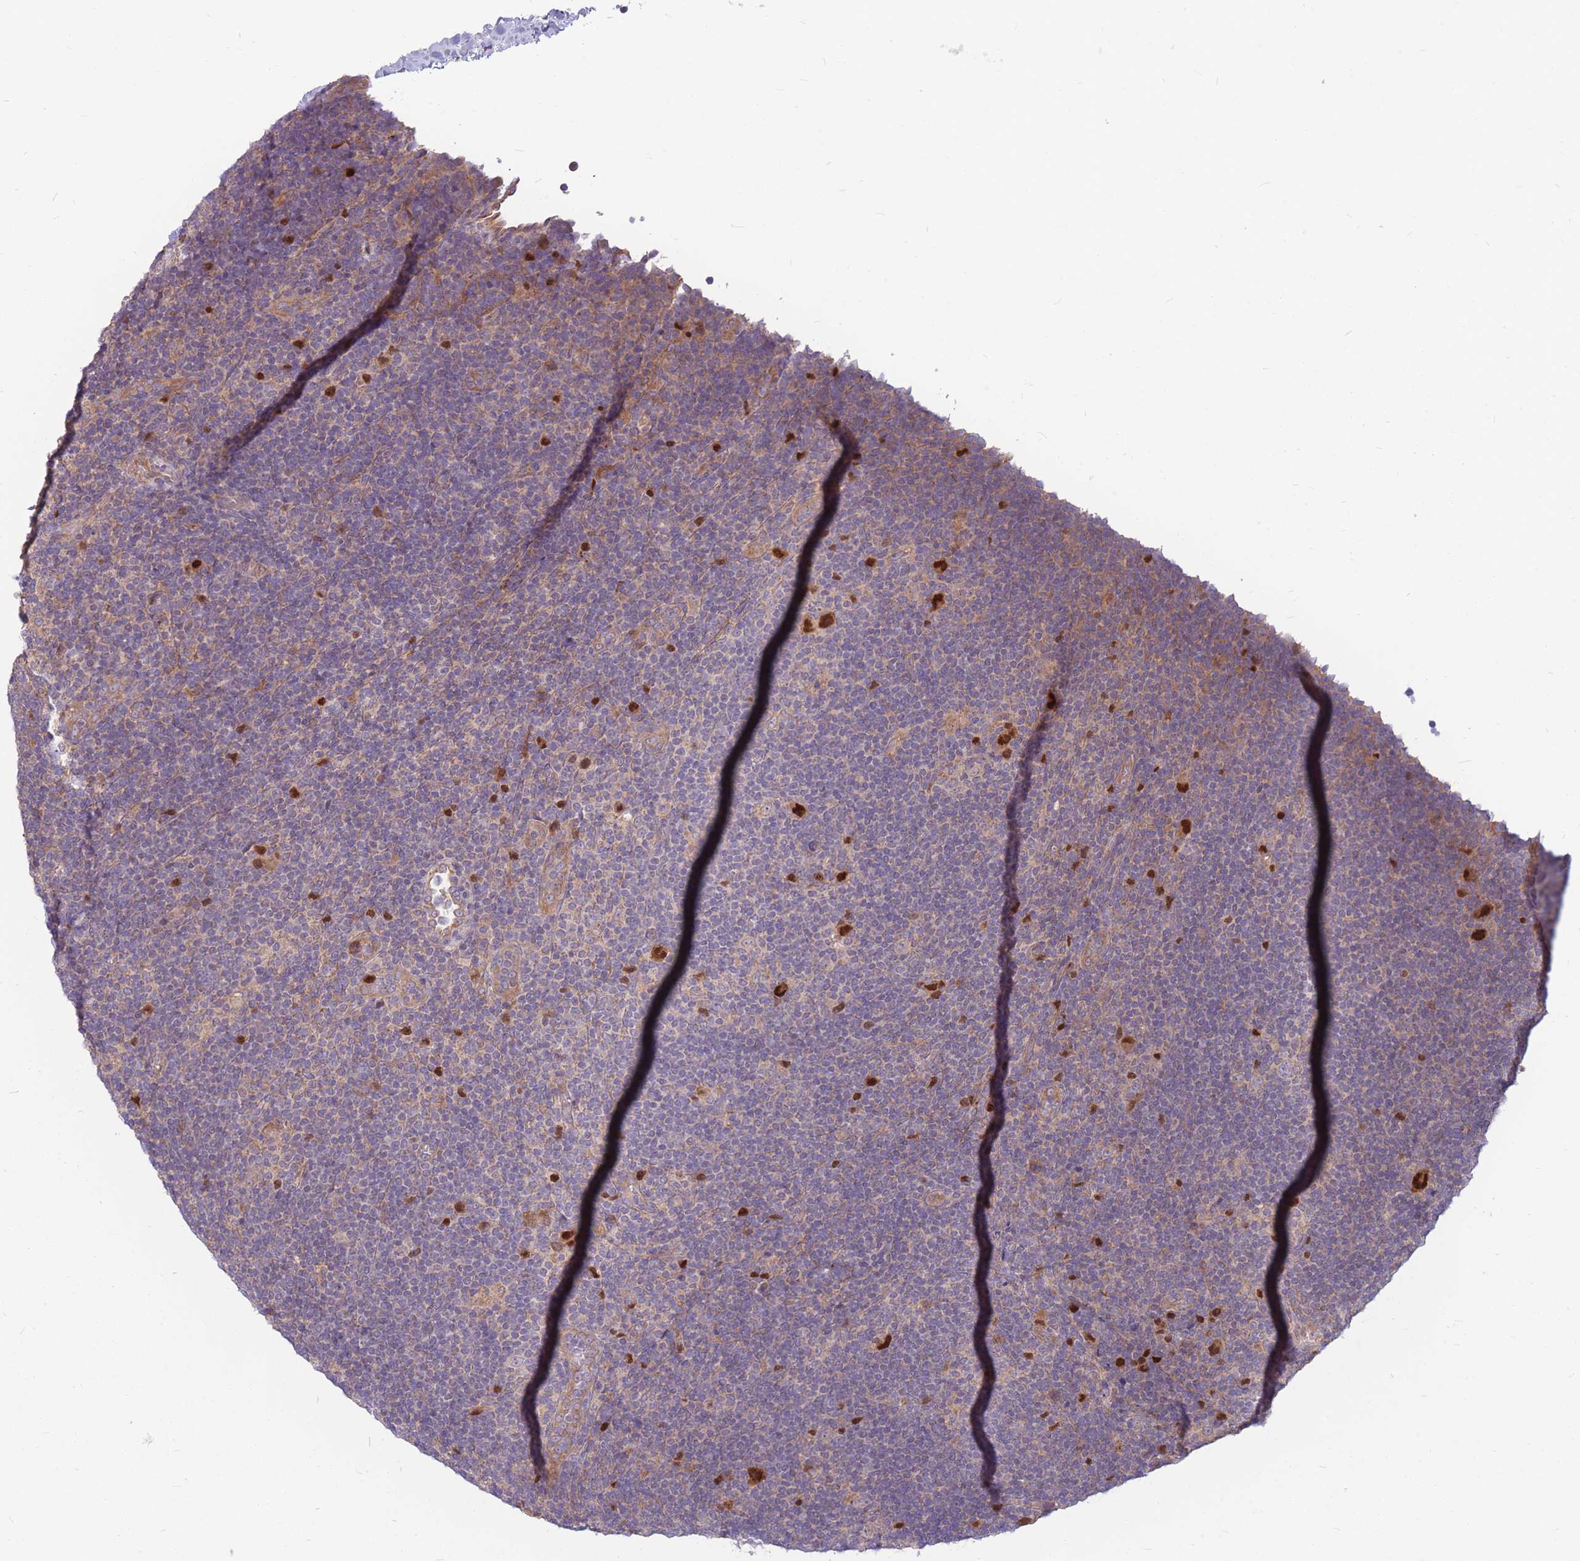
{"staining": {"intensity": "negative", "quantity": "none", "location": "none"}, "tissue": "lymphoma", "cell_type": "Tumor cells", "image_type": "cancer", "snomed": [{"axis": "morphology", "description": "Hodgkin's disease, NOS"}, {"axis": "topography", "description": "Lymph node"}], "caption": "This is an immunohistochemistry (IHC) photomicrograph of human Hodgkin's disease. There is no positivity in tumor cells.", "gene": "GMNN", "patient": {"sex": "female", "age": 57}}